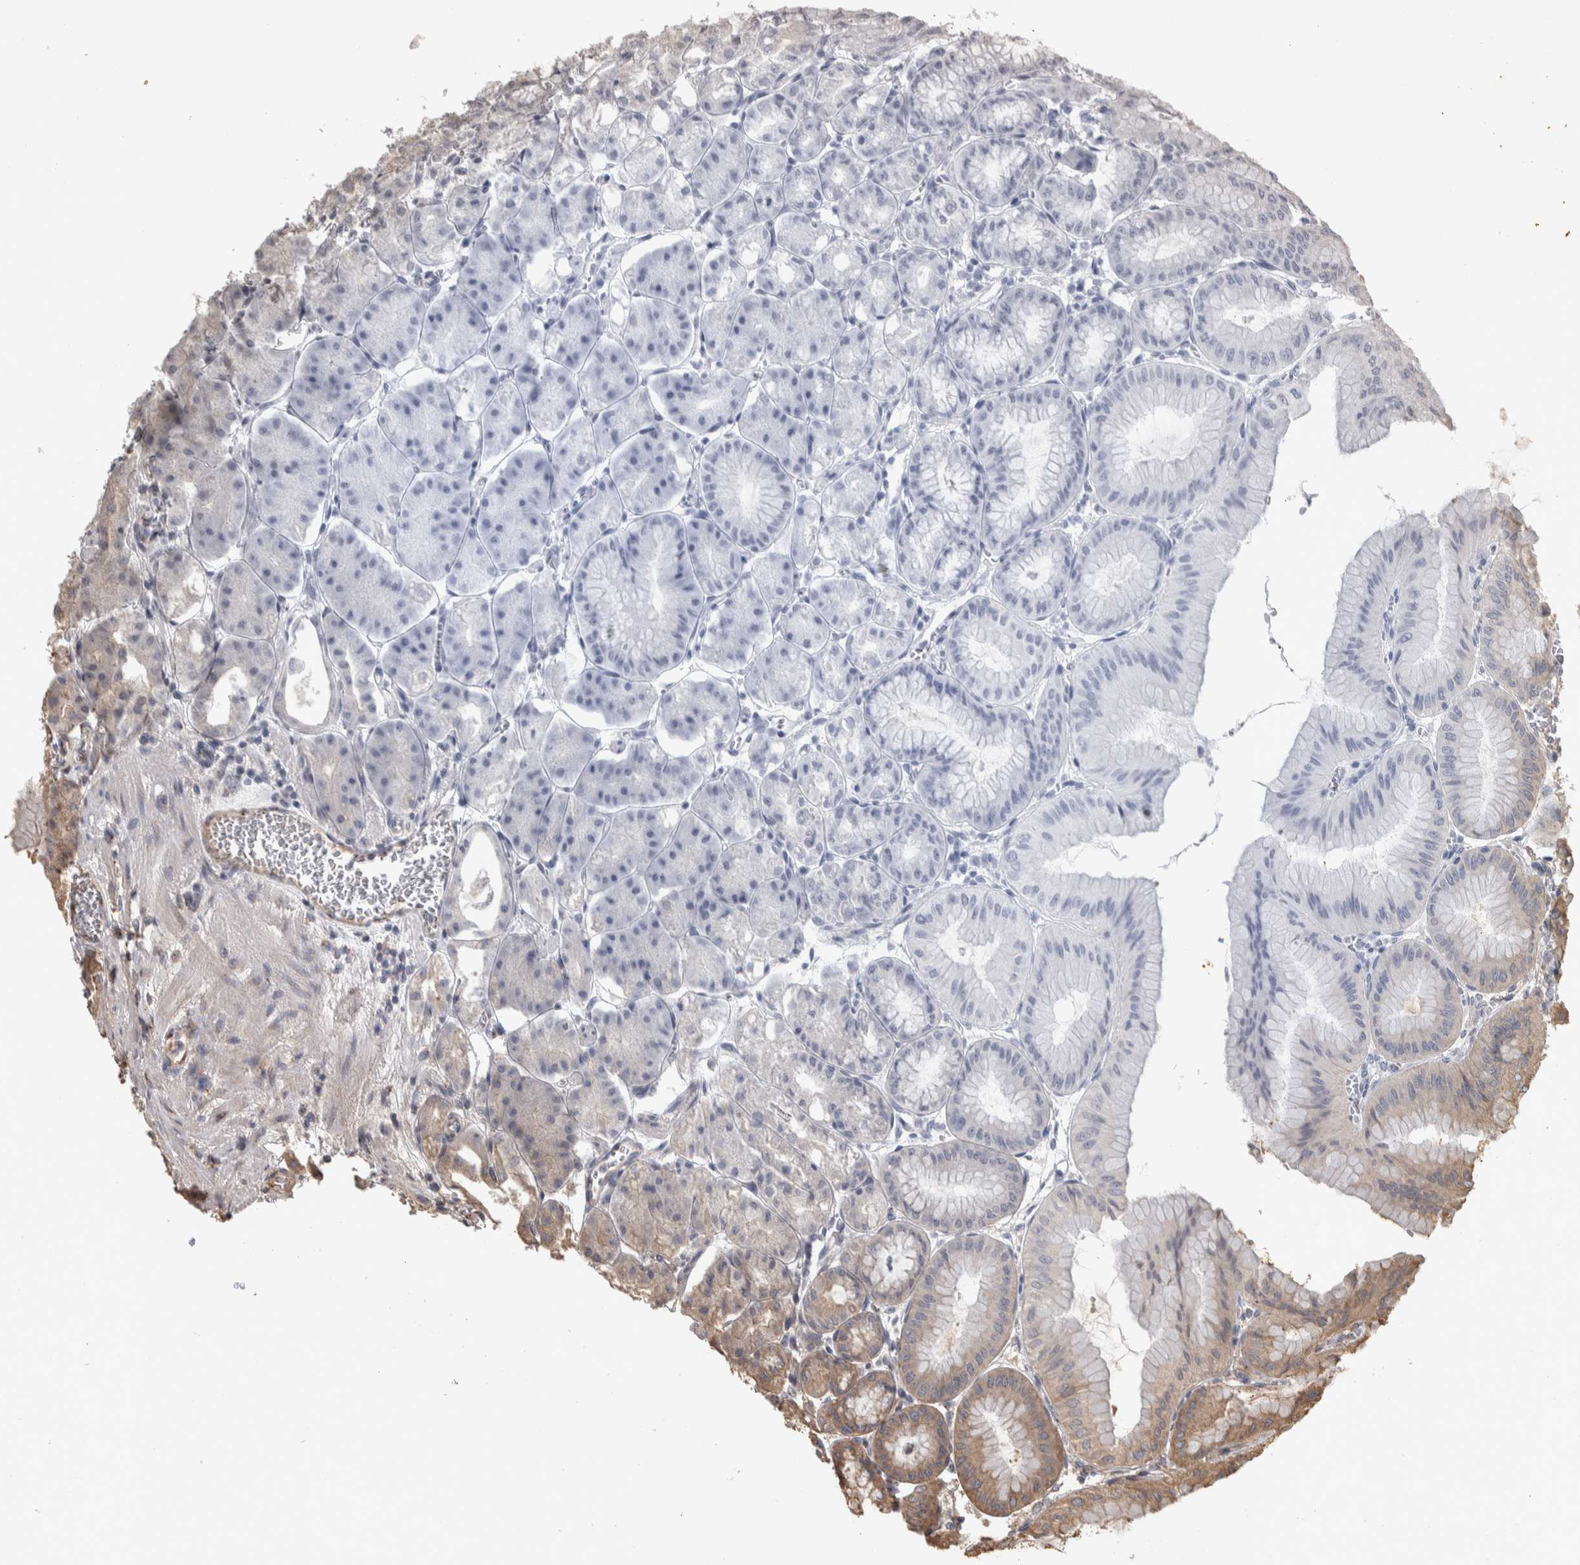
{"staining": {"intensity": "moderate", "quantity": "25%-75%", "location": "cytoplasmic/membranous"}, "tissue": "stomach", "cell_type": "Glandular cells", "image_type": "normal", "snomed": [{"axis": "morphology", "description": "Normal tissue, NOS"}, {"axis": "topography", "description": "Stomach, lower"}], "caption": "A medium amount of moderate cytoplasmic/membranous staining is appreciated in approximately 25%-75% of glandular cells in normal stomach. Ihc stains the protein in brown and the nuclei are stained blue.", "gene": "IFRD1", "patient": {"sex": "male", "age": 71}}